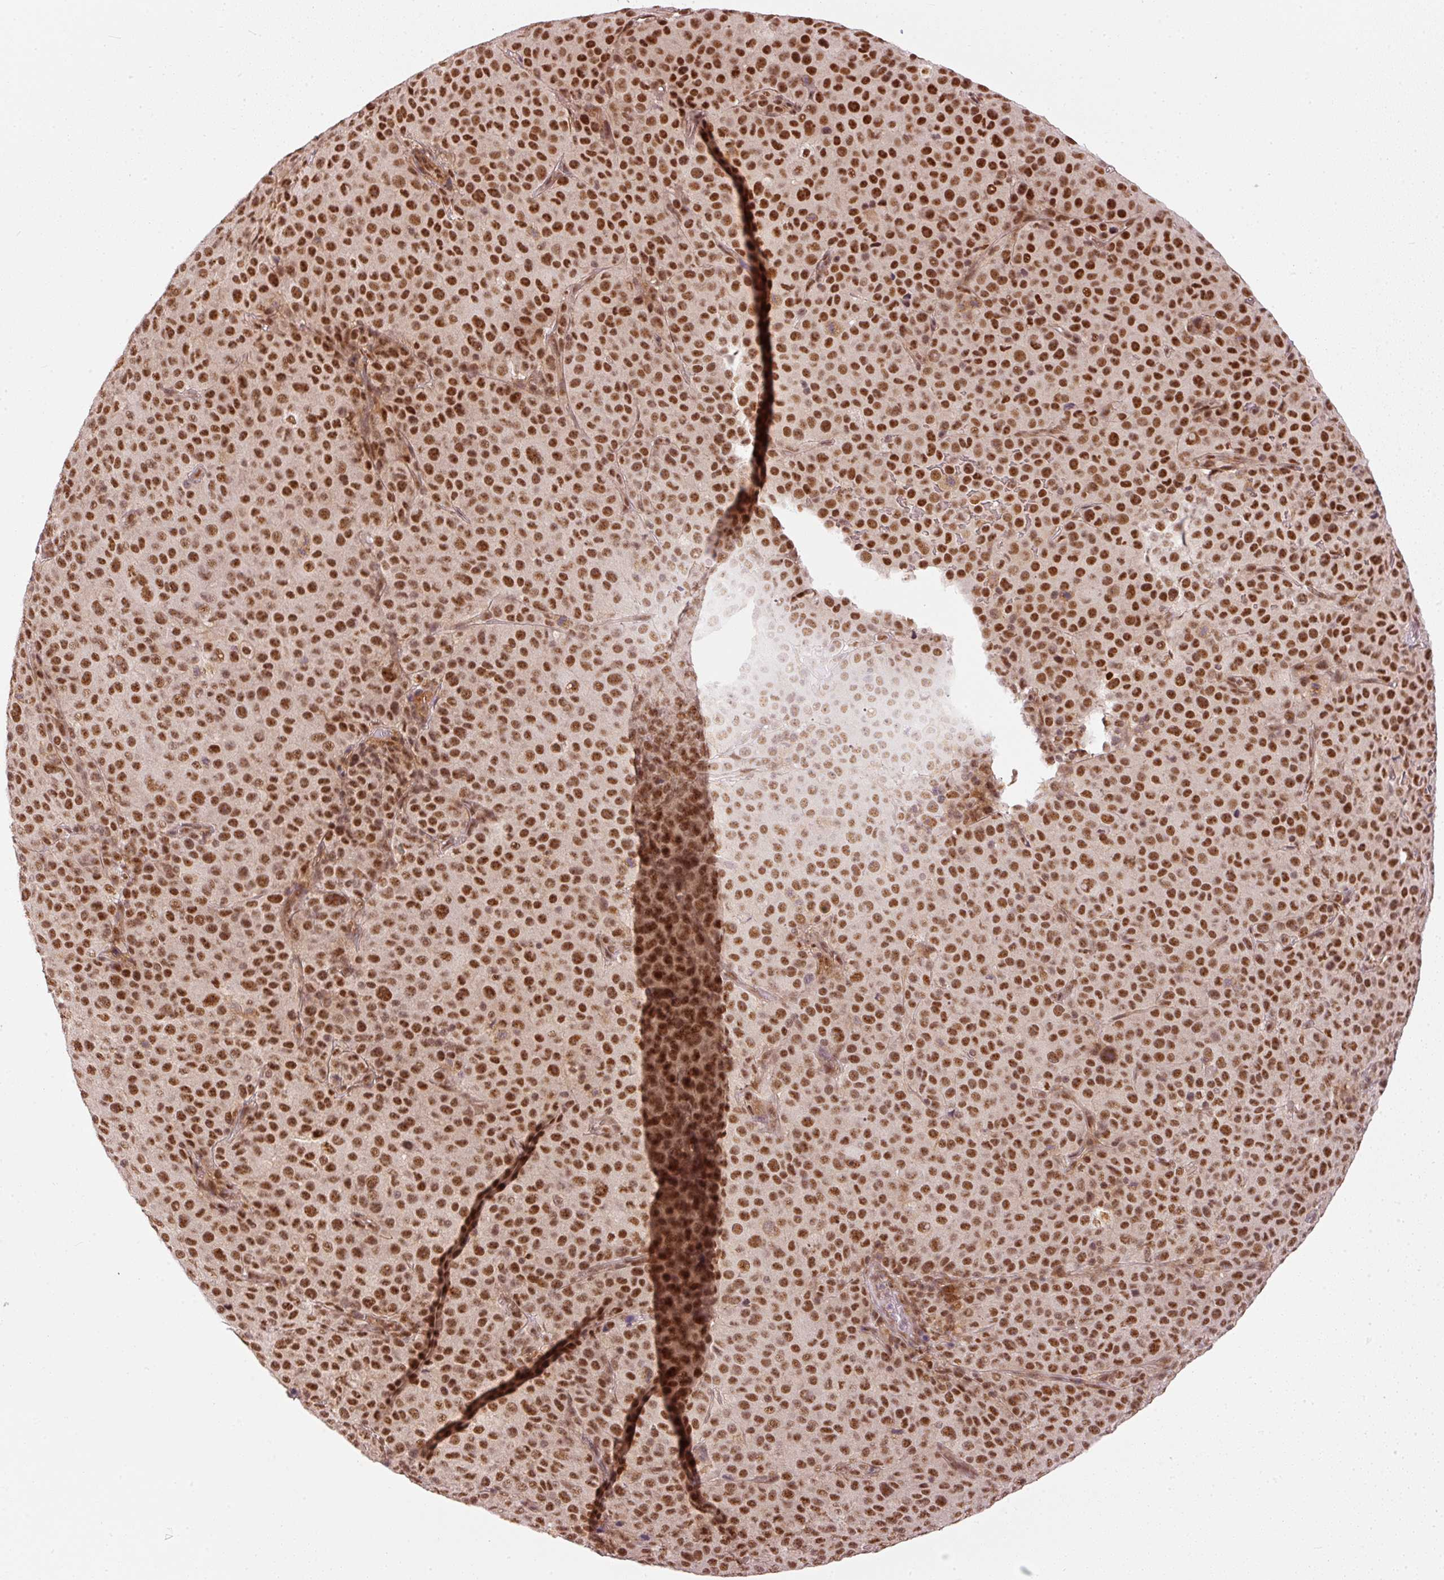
{"staining": {"intensity": "strong", "quantity": ">75%", "location": "nuclear"}, "tissue": "melanoma", "cell_type": "Tumor cells", "image_type": "cancer", "snomed": [{"axis": "morphology", "description": "Malignant melanoma, Metastatic site"}, {"axis": "topography", "description": "Skin"}, {"axis": "topography", "description": "Lymph node"}], "caption": "Melanoma stained for a protein shows strong nuclear positivity in tumor cells.", "gene": "THOC6", "patient": {"sex": "male", "age": 66}}